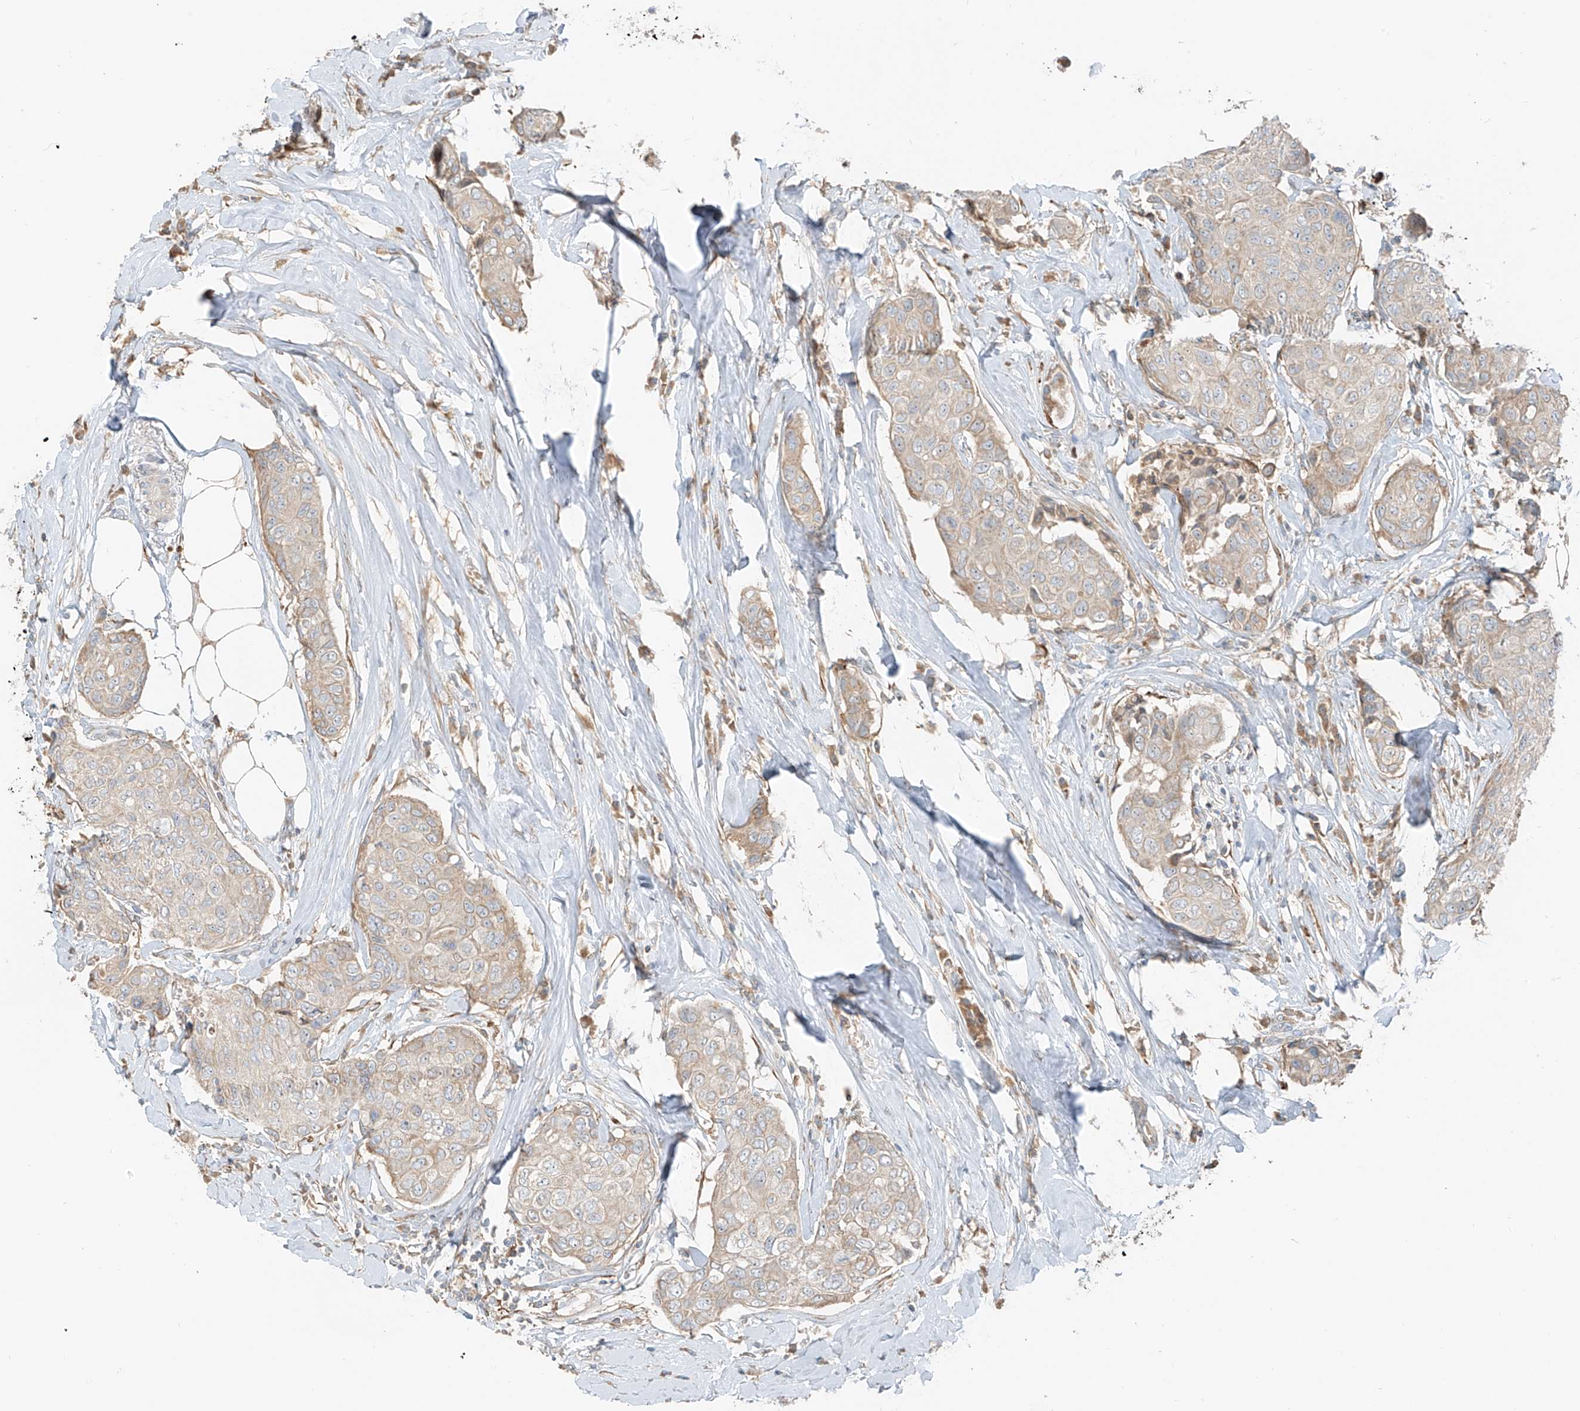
{"staining": {"intensity": "weak", "quantity": "<25%", "location": "cytoplasmic/membranous"}, "tissue": "breast cancer", "cell_type": "Tumor cells", "image_type": "cancer", "snomed": [{"axis": "morphology", "description": "Duct carcinoma"}, {"axis": "topography", "description": "Breast"}], "caption": "Breast intraductal carcinoma was stained to show a protein in brown. There is no significant expression in tumor cells.", "gene": "FSTL1", "patient": {"sex": "female", "age": 80}}